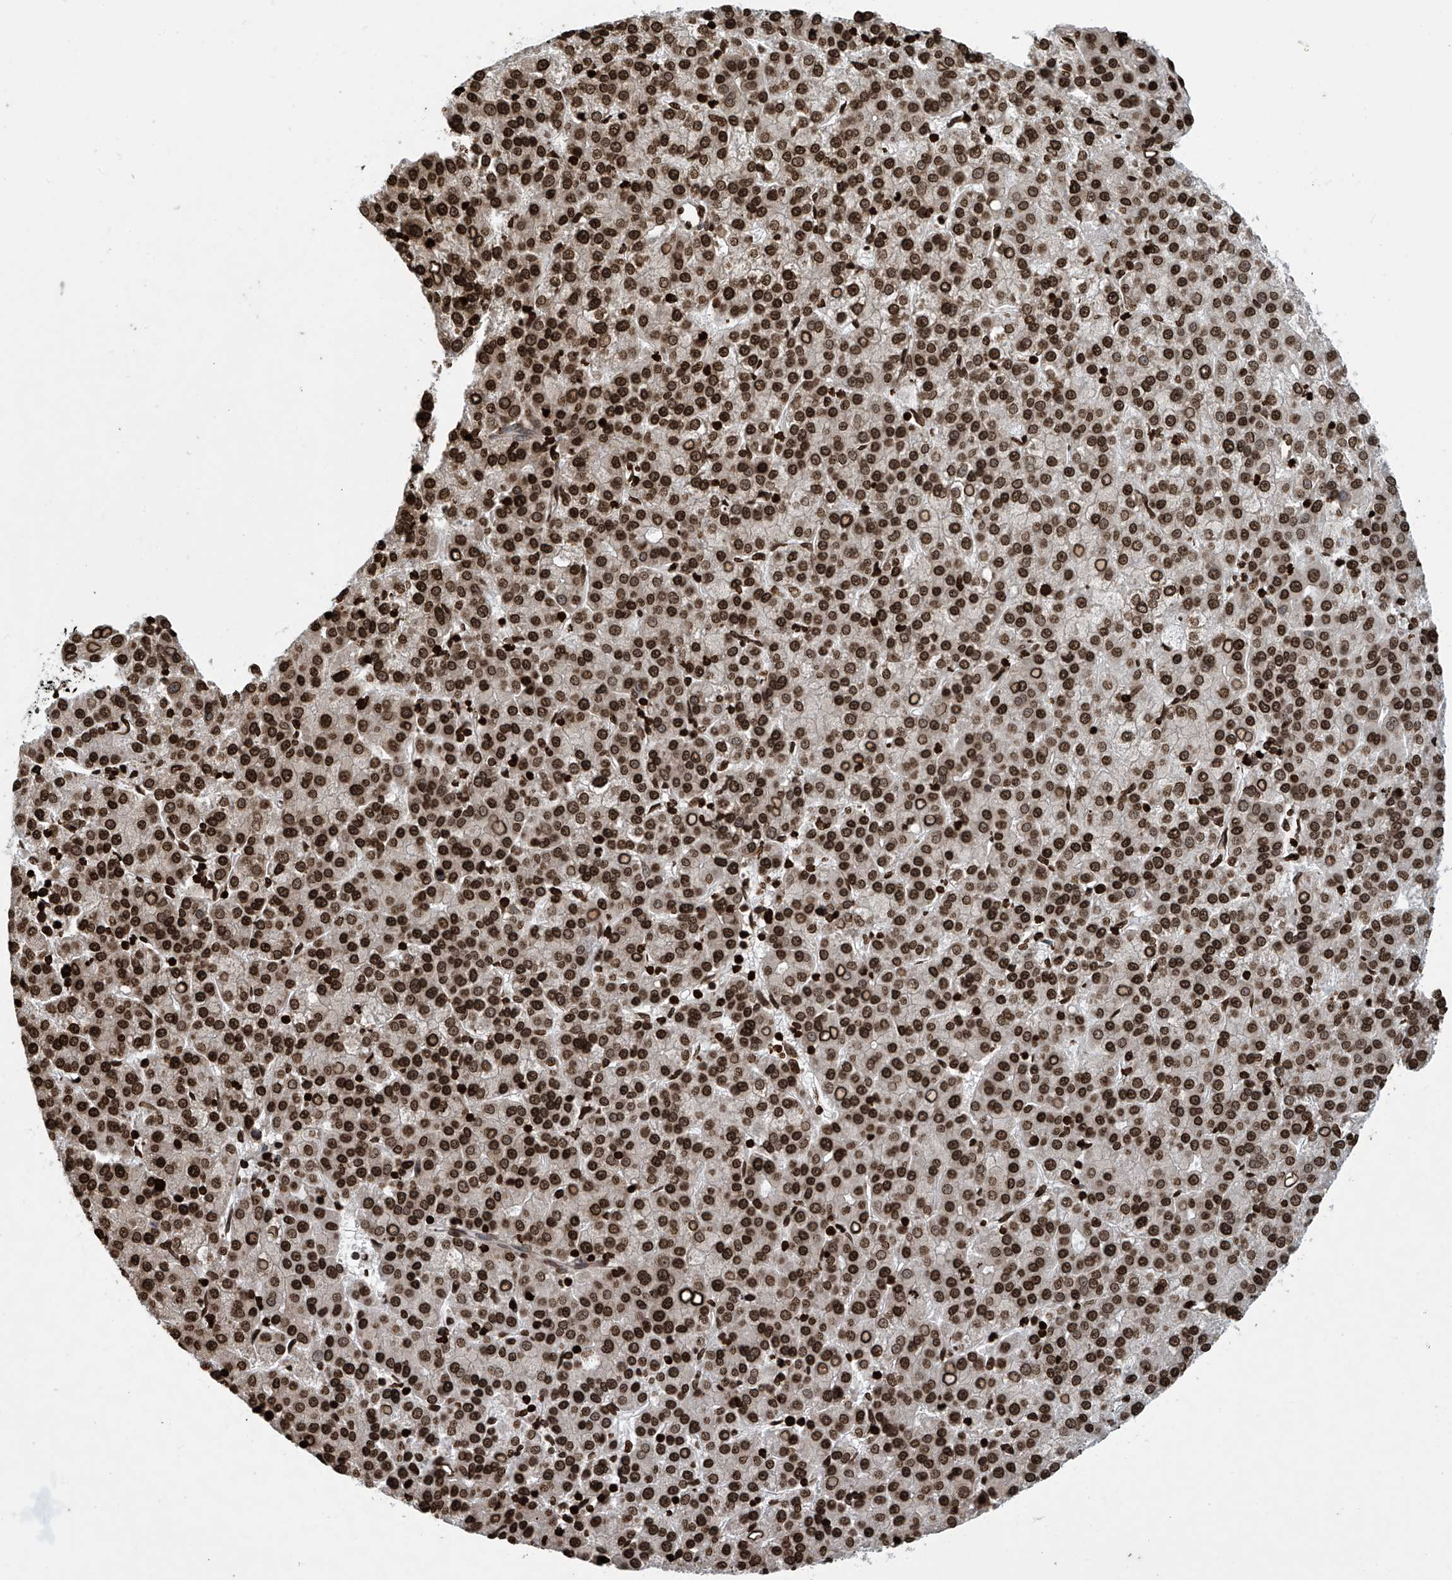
{"staining": {"intensity": "strong", "quantity": ">75%", "location": "nuclear"}, "tissue": "liver cancer", "cell_type": "Tumor cells", "image_type": "cancer", "snomed": [{"axis": "morphology", "description": "Carcinoma, Hepatocellular, NOS"}, {"axis": "topography", "description": "Liver"}], "caption": "Immunohistochemistry (IHC) photomicrograph of neoplastic tissue: liver cancer (hepatocellular carcinoma) stained using immunohistochemistry demonstrates high levels of strong protein expression localized specifically in the nuclear of tumor cells, appearing as a nuclear brown color.", "gene": "DPPA2", "patient": {"sex": "female", "age": 58}}